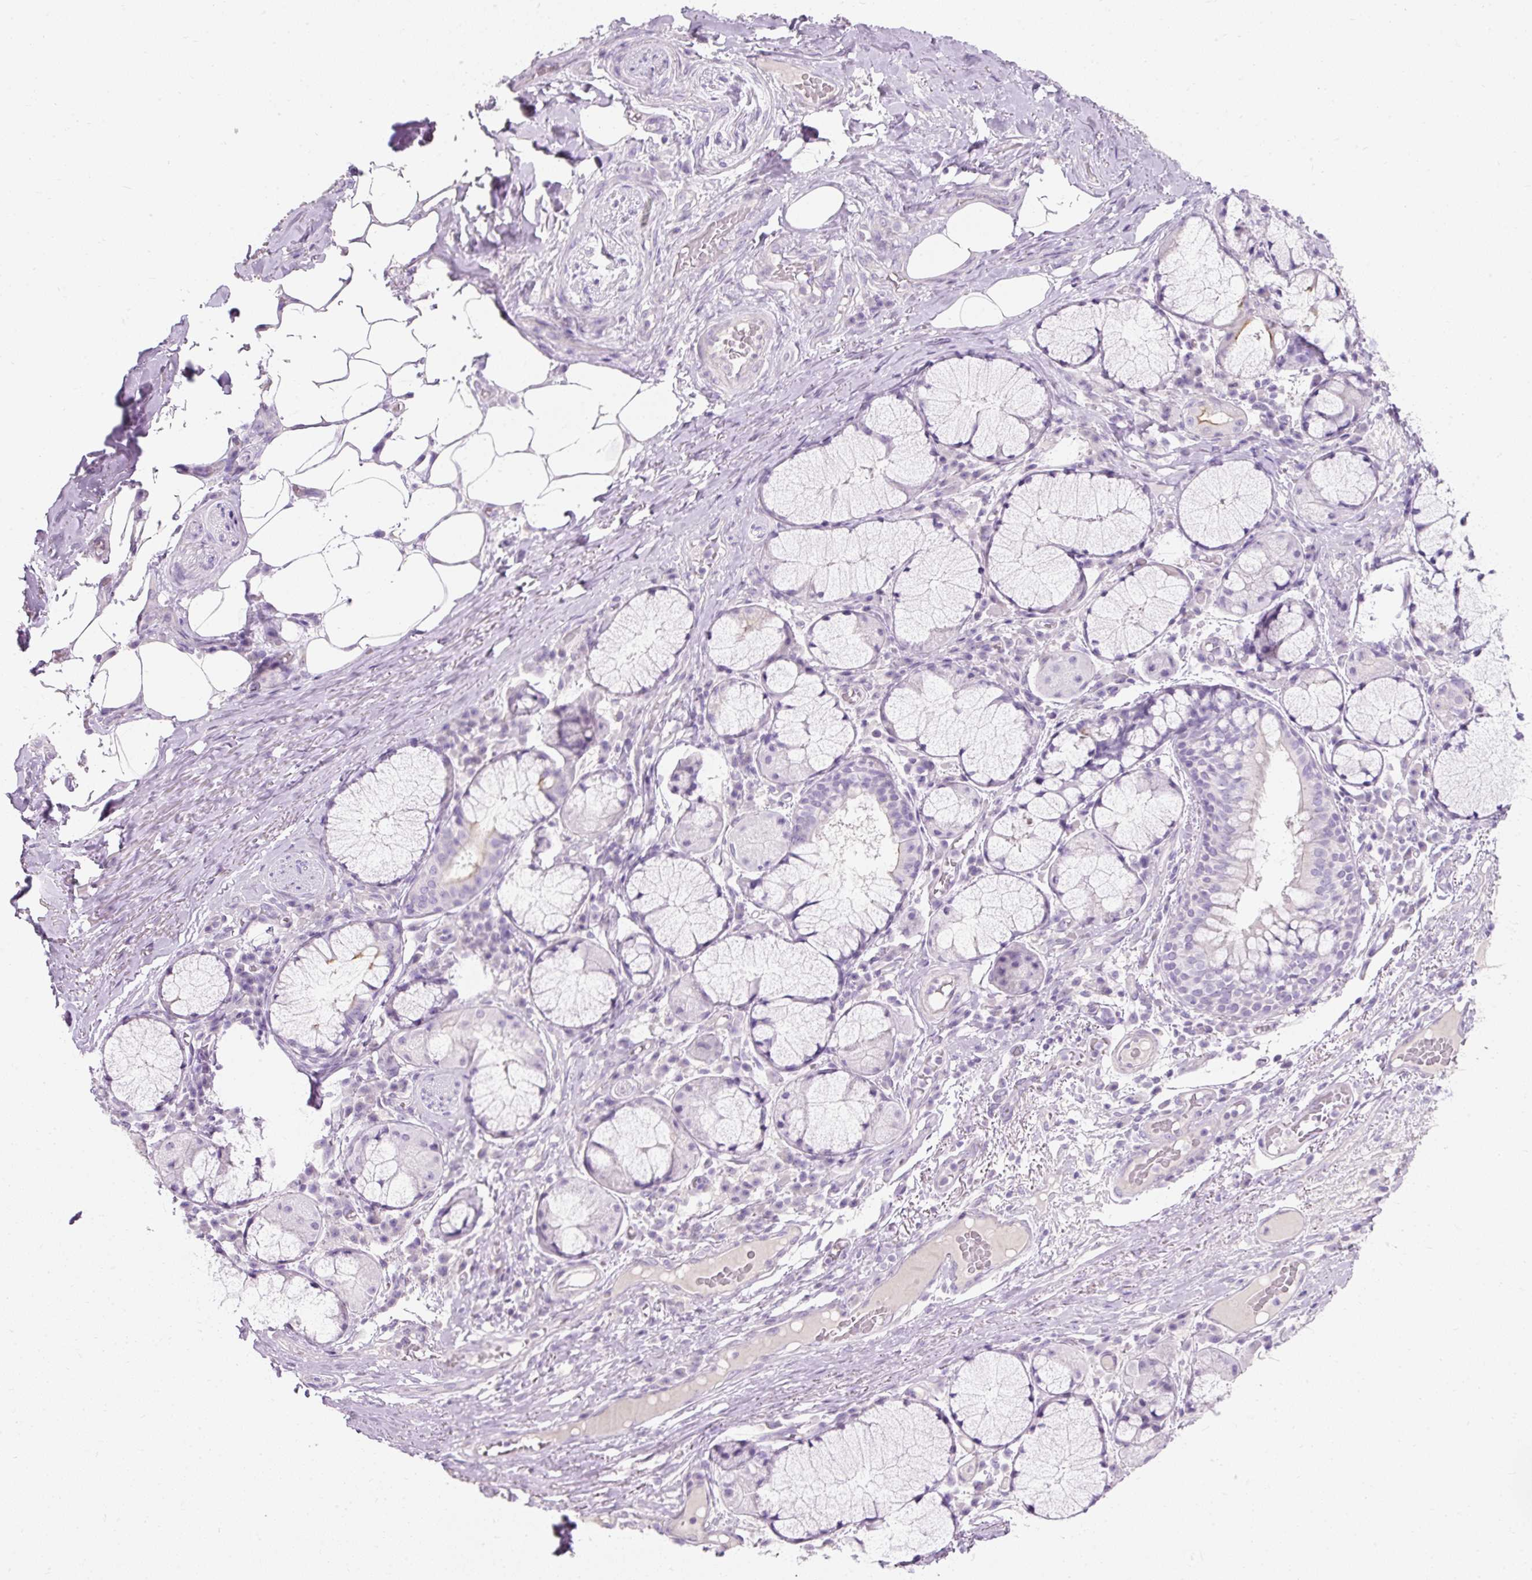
{"staining": {"intensity": "negative", "quantity": "none", "location": "none"}, "tissue": "adipose tissue", "cell_type": "Adipocytes", "image_type": "normal", "snomed": [{"axis": "morphology", "description": "Normal tissue, NOS"}, {"axis": "topography", "description": "Cartilage tissue"}, {"axis": "topography", "description": "Bronchus"}], "caption": "The histopathology image displays no staining of adipocytes in benign adipose tissue.", "gene": "TMEM213", "patient": {"sex": "male", "age": 56}}